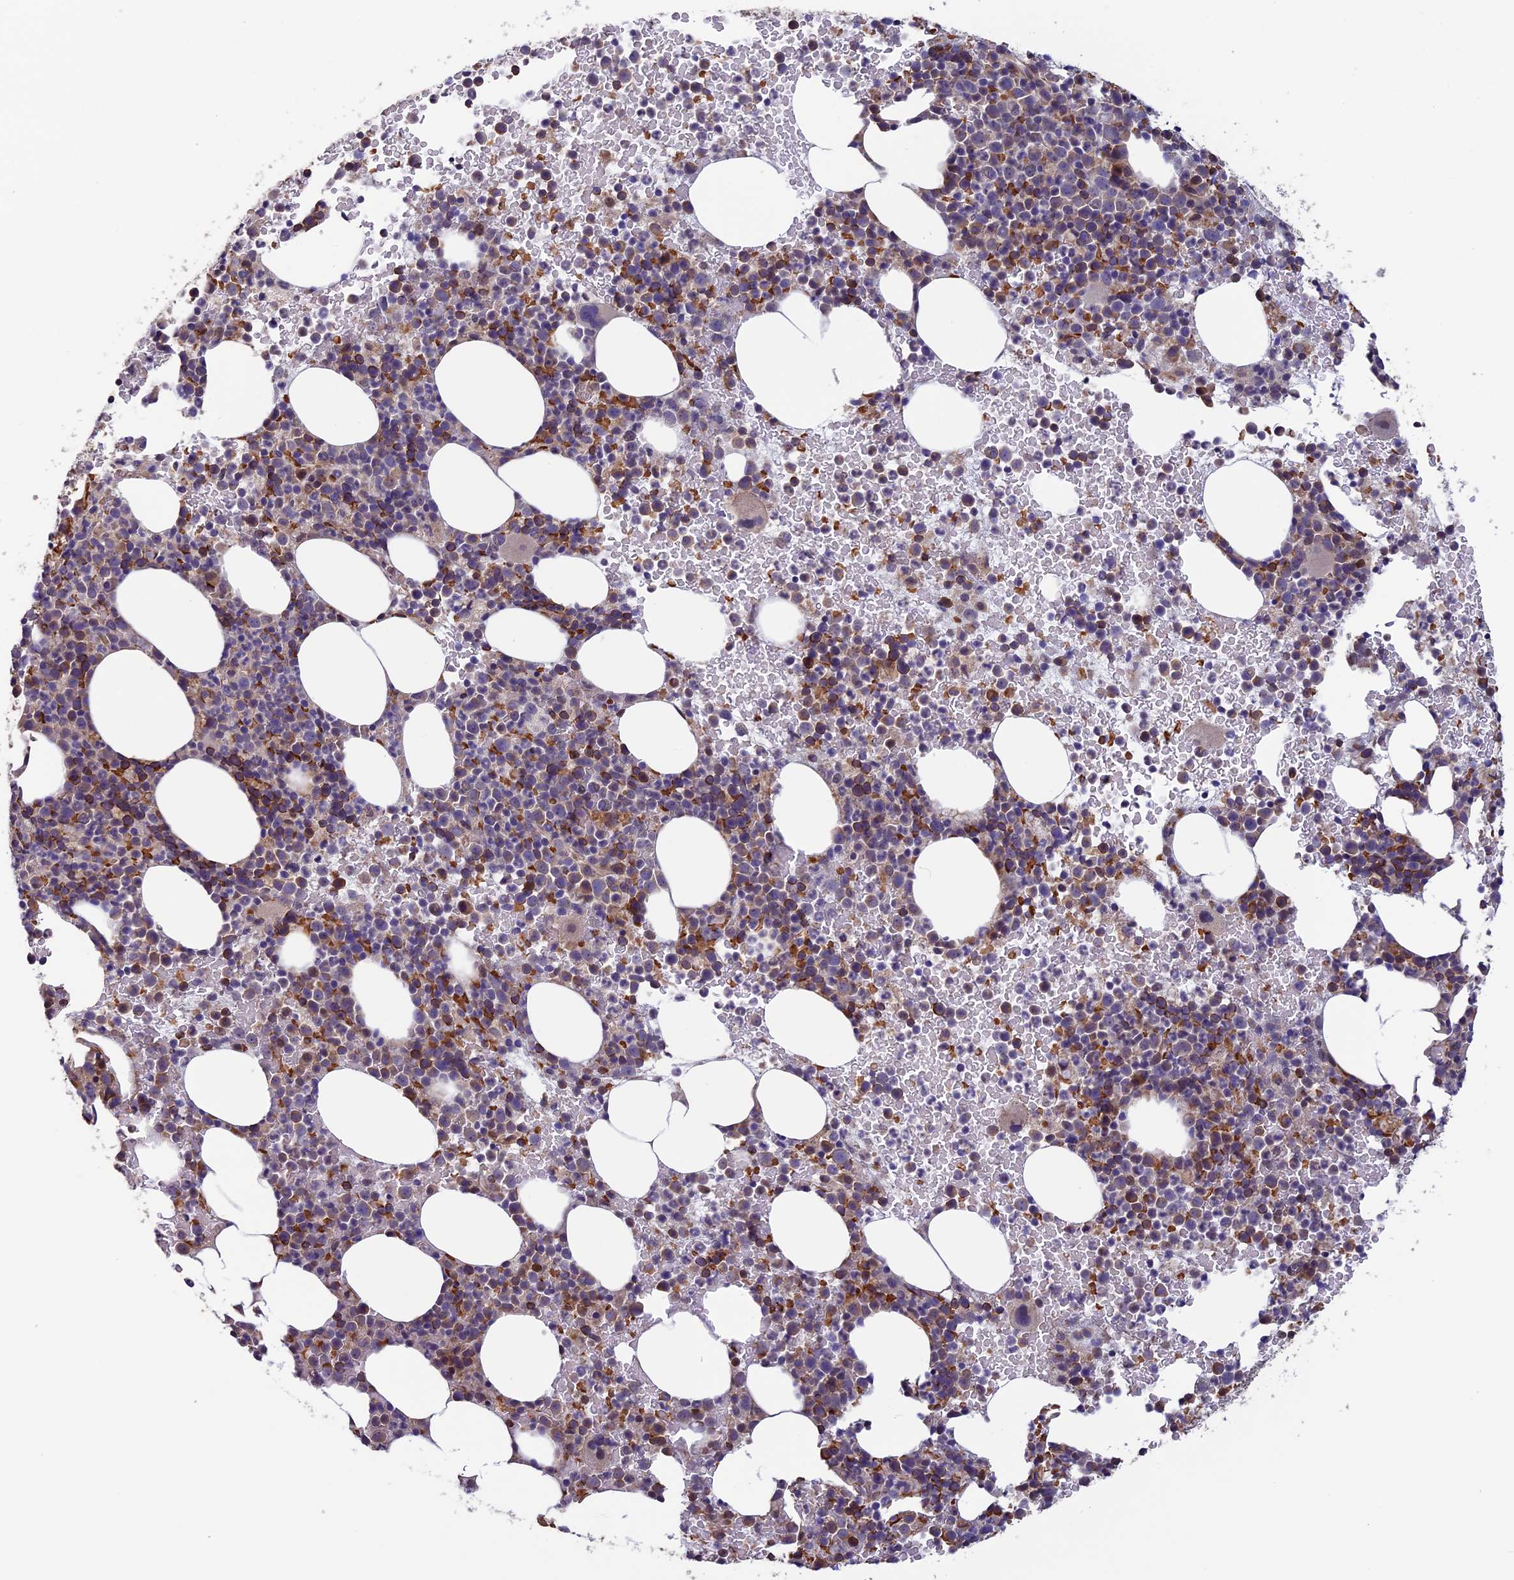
{"staining": {"intensity": "moderate", "quantity": "25%-75%", "location": "cytoplasmic/membranous"}, "tissue": "bone marrow", "cell_type": "Hematopoietic cells", "image_type": "normal", "snomed": [{"axis": "morphology", "description": "Normal tissue, NOS"}, {"axis": "topography", "description": "Bone marrow"}], "caption": "Immunohistochemical staining of unremarkable bone marrow exhibits moderate cytoplasmic/membranous protein expression in approximately 25%-75% of hematopoietic cells. (brown staining indicates protein expression, while blue staining denotes nuclei).", "gene": "CCDC9B", "patient": {"sex": "female", "age": 82}}